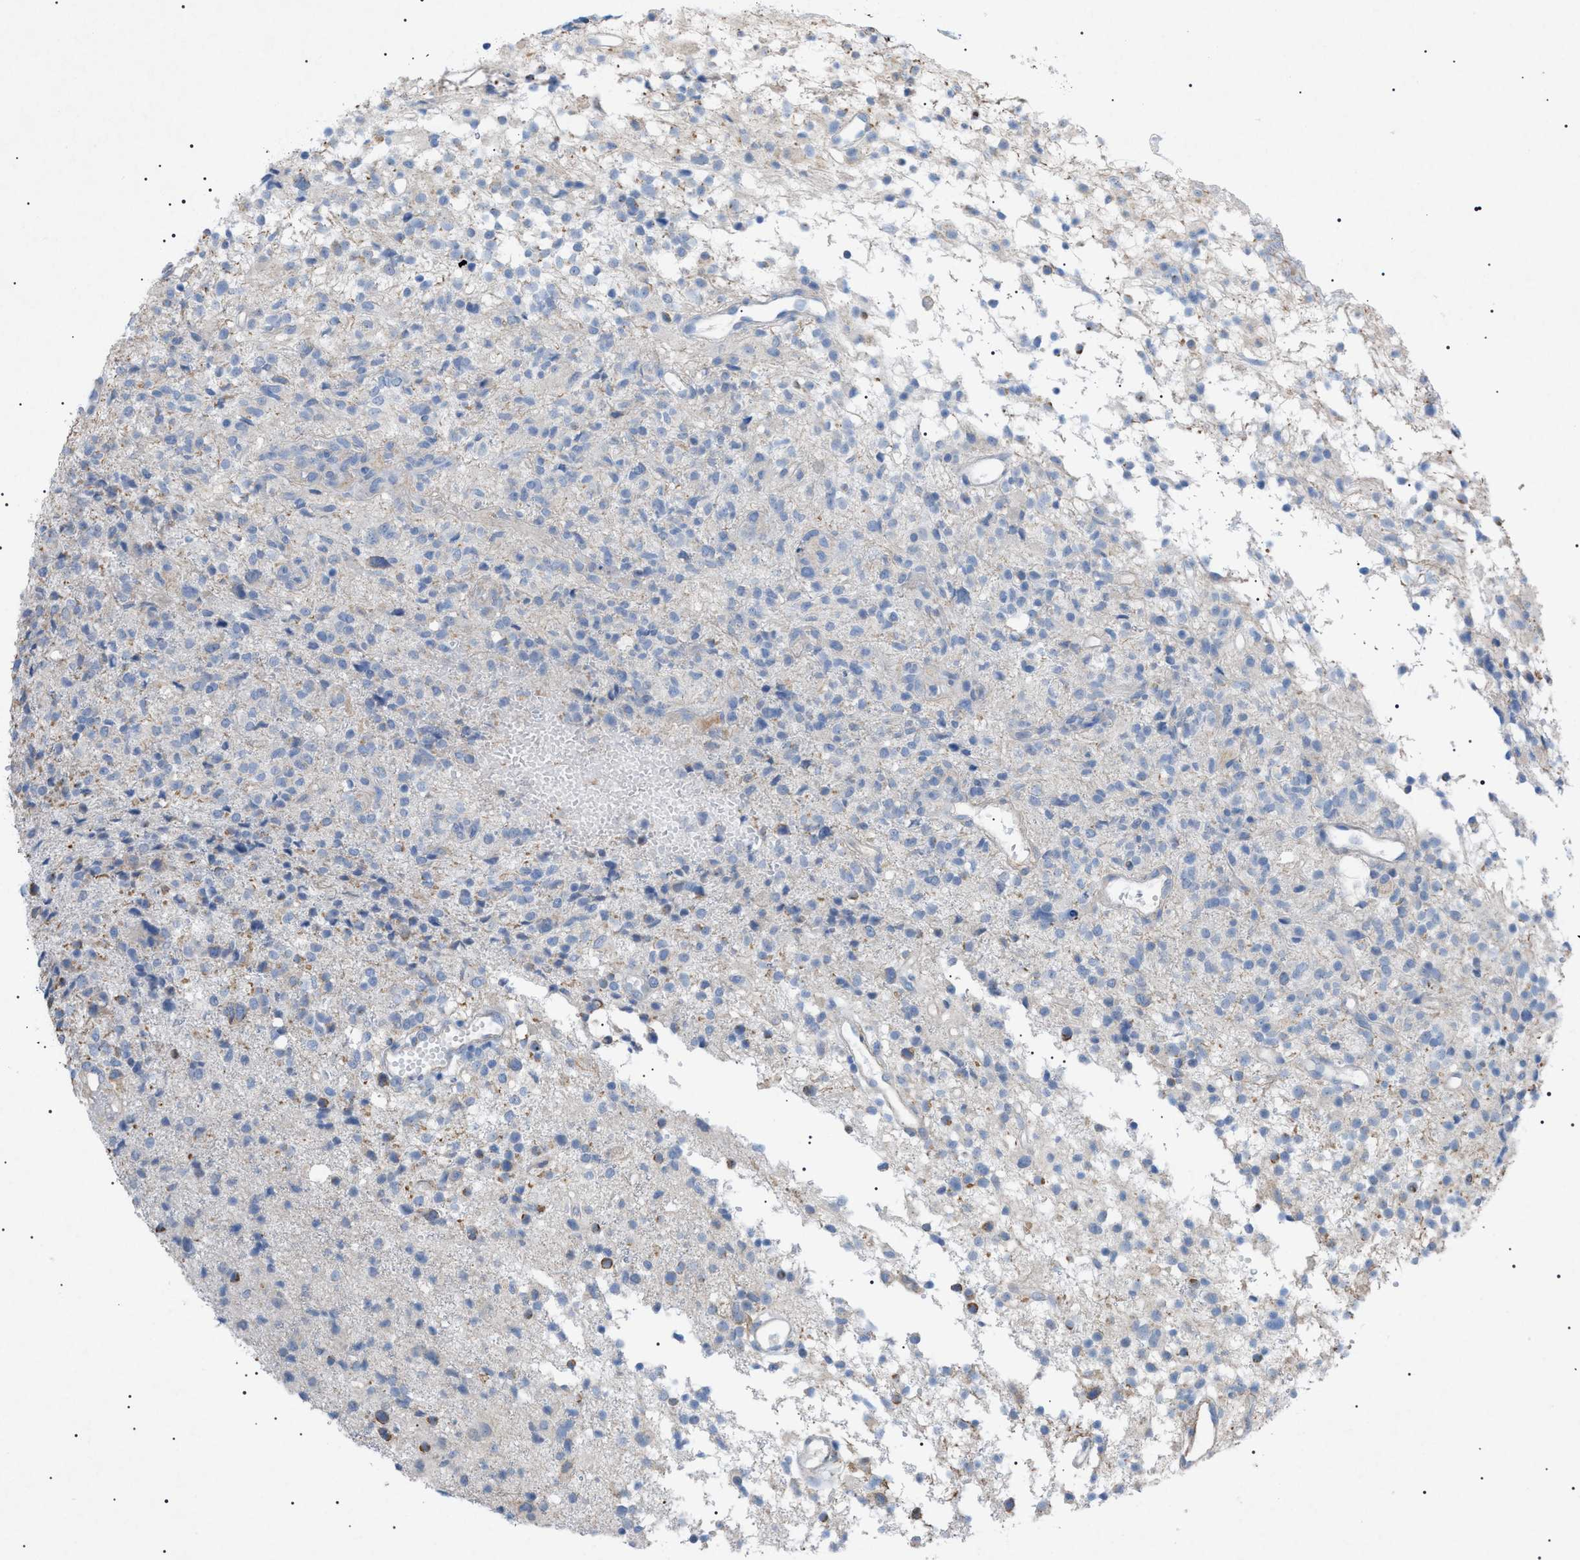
{"staining": {"intensity": "weak", "quantity": "<25%", "location": "cytoplasmic/membranous"}, "tissue": "glioma", "cell_type": "Tumor cells", "image_type": "cancer", "snomed": [{"axis": "morphology", "description": "Glioma, malignant, High grade"}, {"axis": "topography", "description": "Brain"}], "caption": "Tumor cells are negative for brown protein staining in malignant glioma (high-grade).", "gene": "ADAMTS1", "patient": {"sex": "female", "age": 59}}